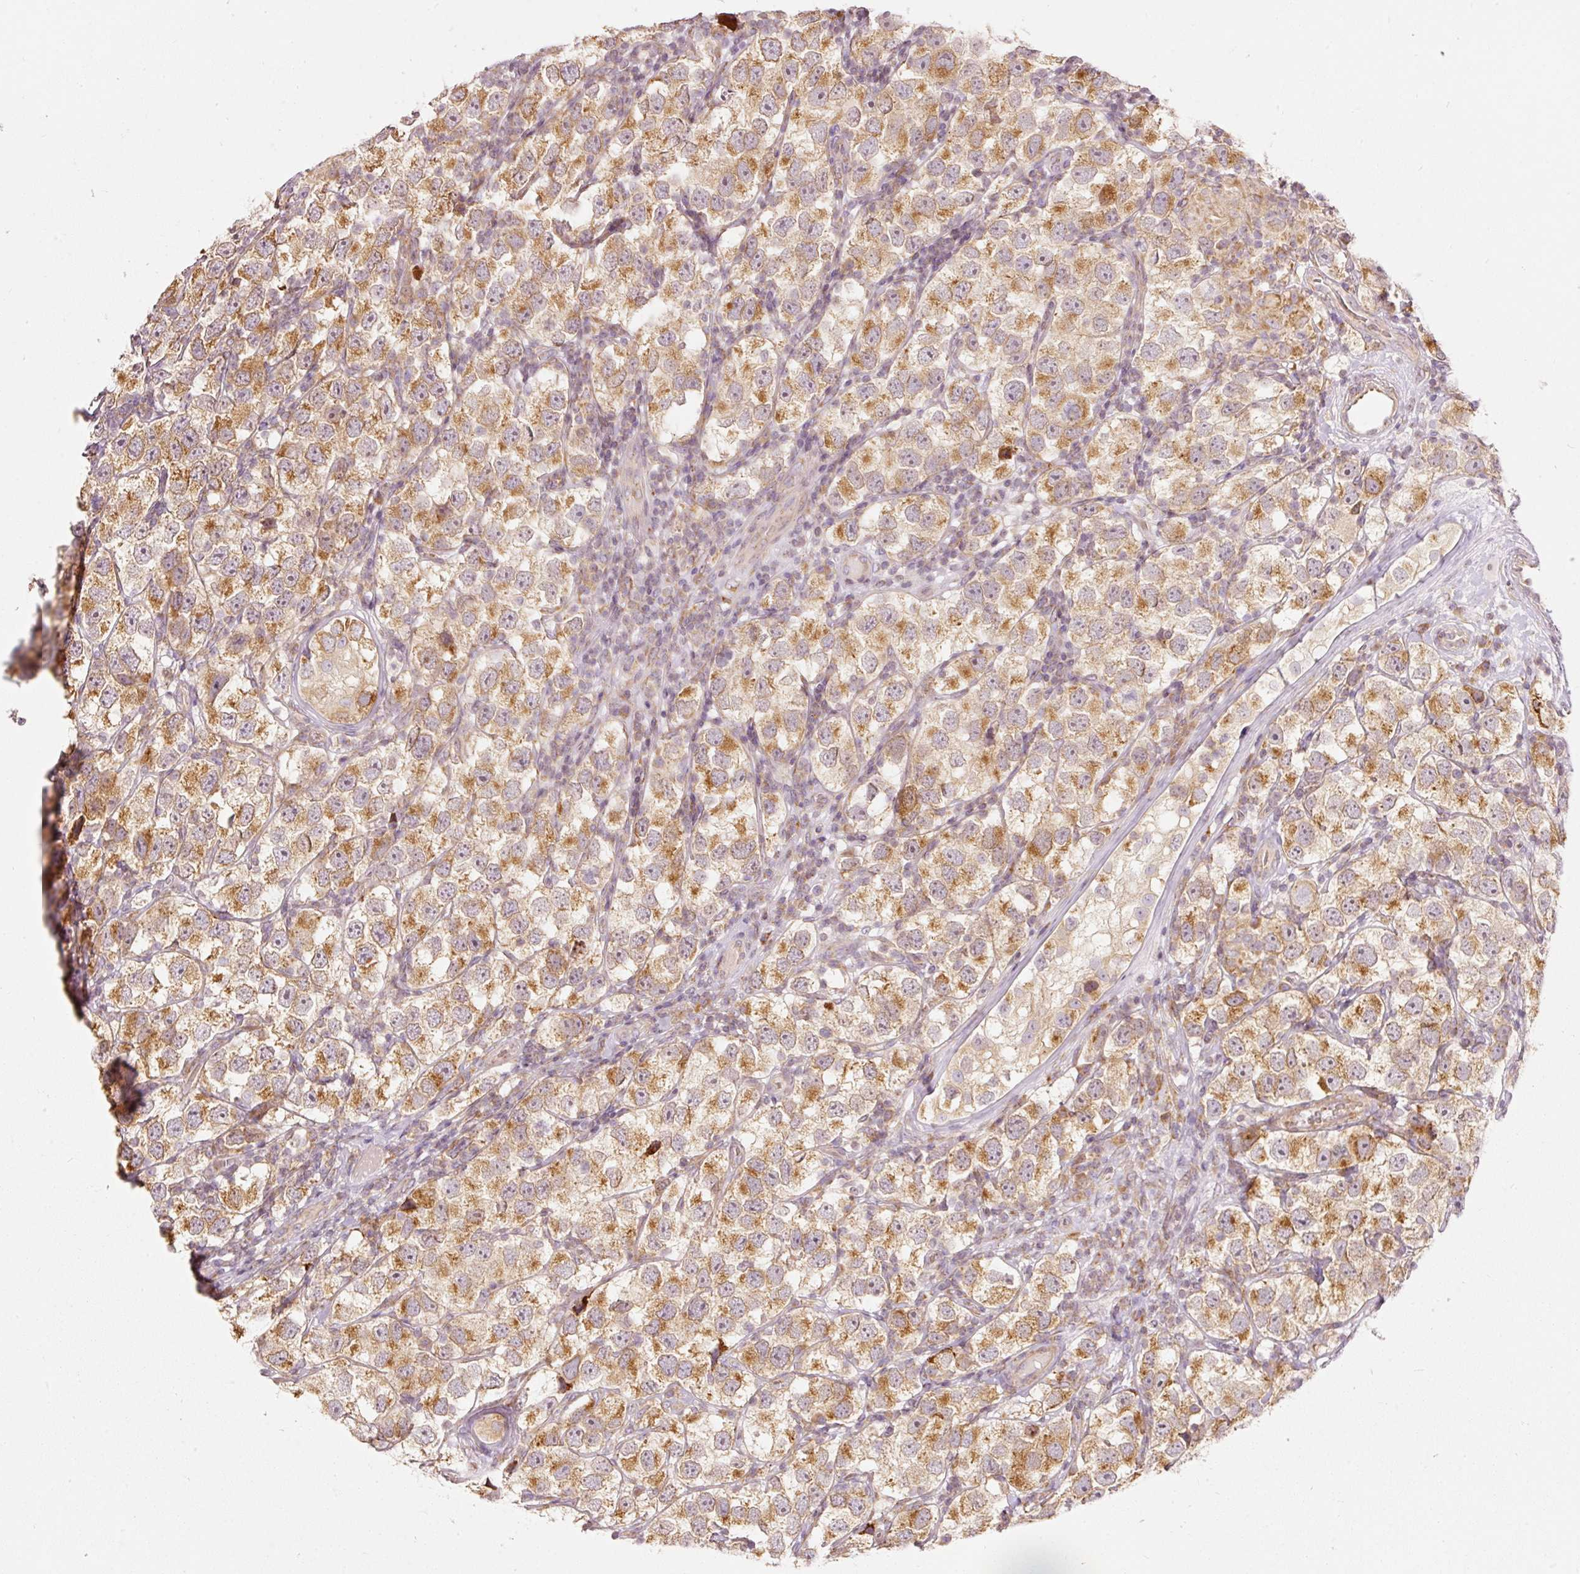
{"staining": {"intensity": "moderate", "quantity": ">75%", "location": "cytoplasmic/membranous"}, "tissue": "testis cancer", "cell_type": "Tumor cells", "image_type": "cancer", "snomed": [{"axis": "morphology", "description": "Seminoma, NOS"}, {"axis": "topography", "description": "Testis"}], "caption": "Immunohistochemical staining of seminoma (testis) reveals medium levels of moderate cytoplasmic/membranous protein staining in about >75% of tumor cells.", "gene": "SNAPC5", "patient": {"sex": "male", "age": 26}}